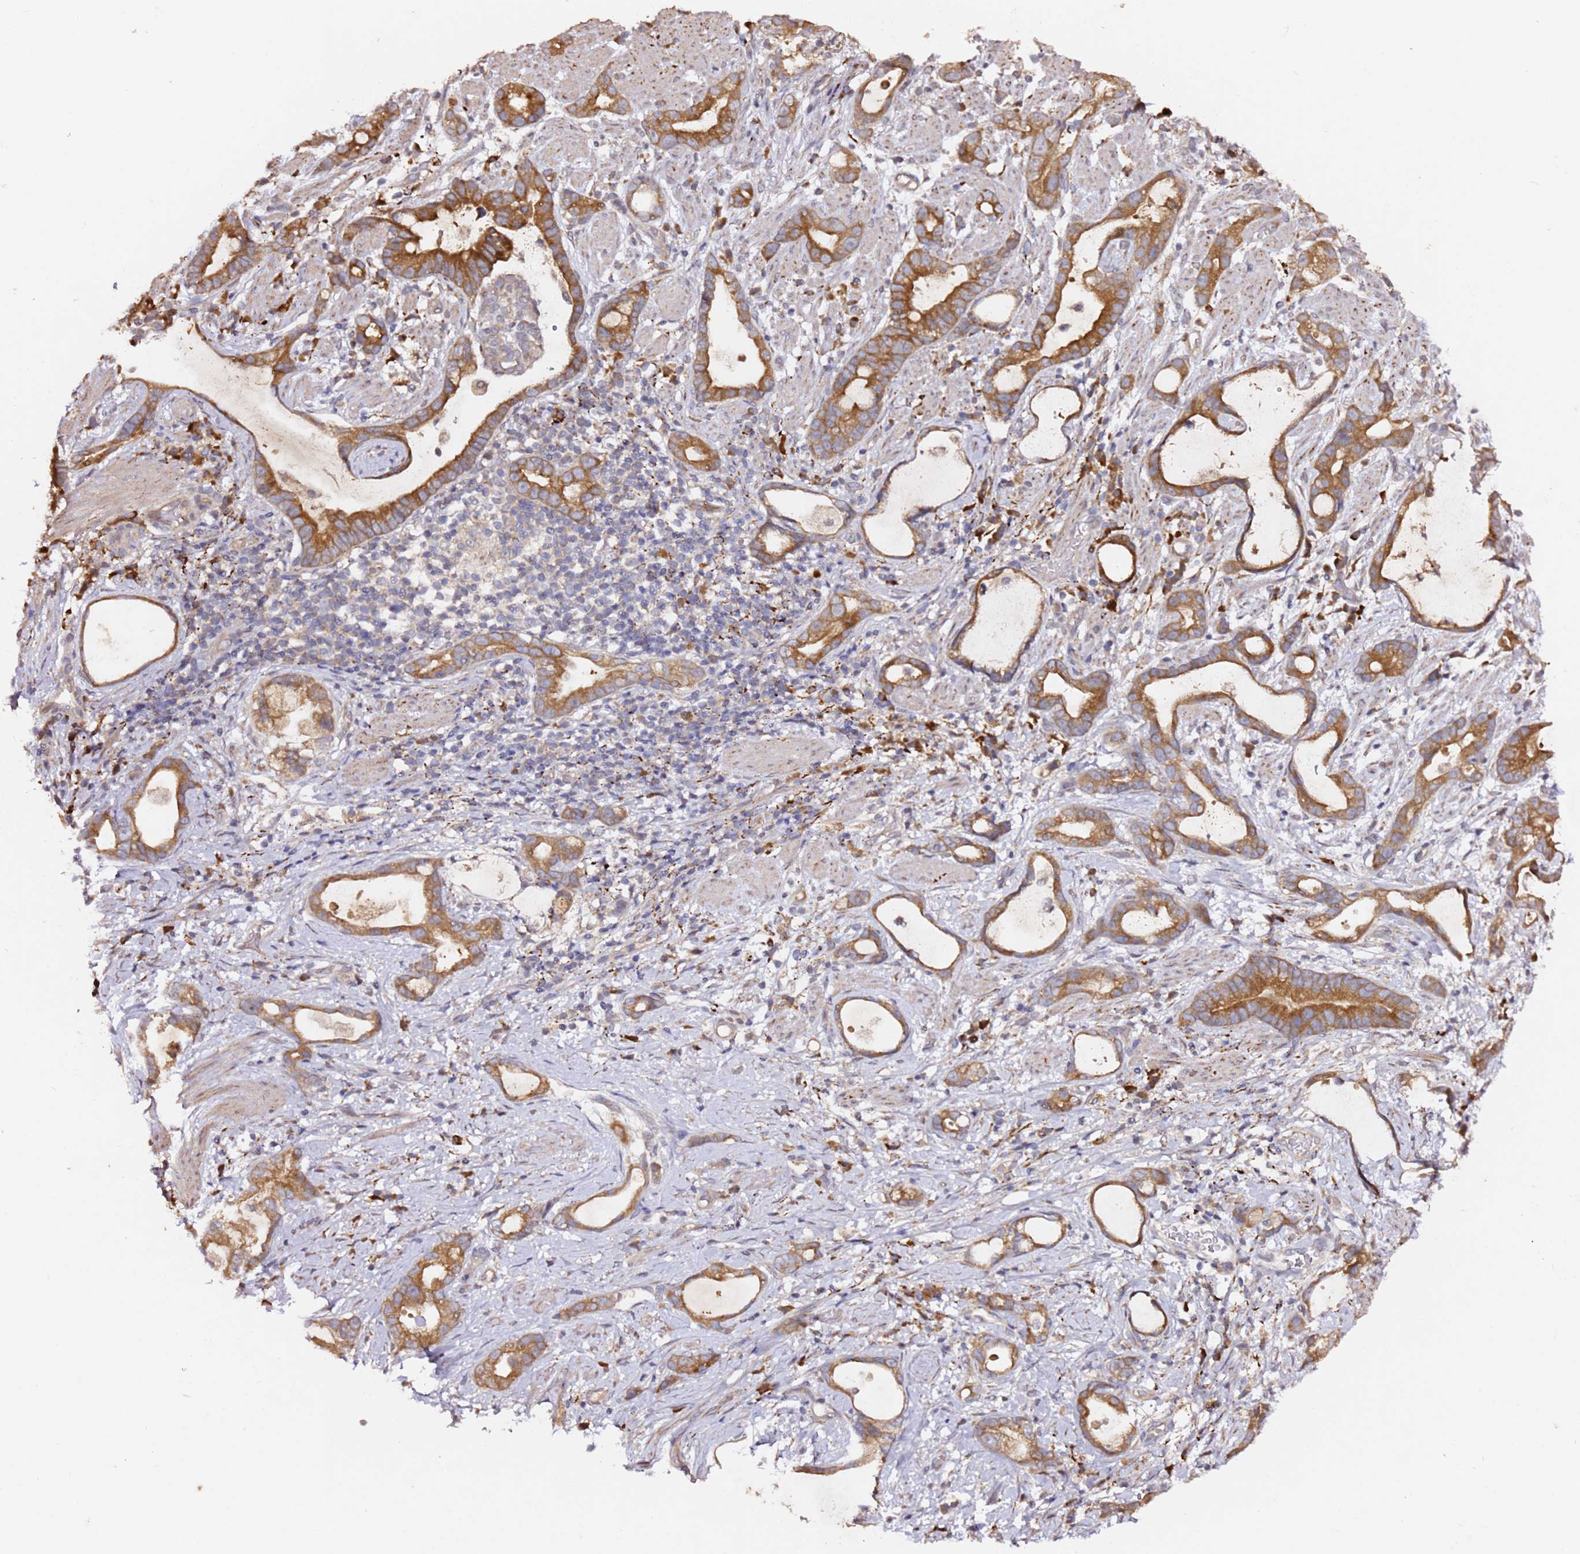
{"staining": {"intensity": "moderate", "quantity": ">75%", "location": "cytoplasmic/membranous"}, "tissue": "stomach cancer", "cell_type": "Tumor cells", "image_type": "cancer", "snomed": [{"axis": "morphology", "description": "Adenocarcinoma, NOS"}, {"axis": "topography", "description": "Stomach"}], "caption": "An image of adenocarcinoma (stomach) stained for a protein displays moderate cytoplasmic/membranous brown staining in tumor cells.", "gene": "ALG11", "patient": {"sex": "male", "age": 55}}